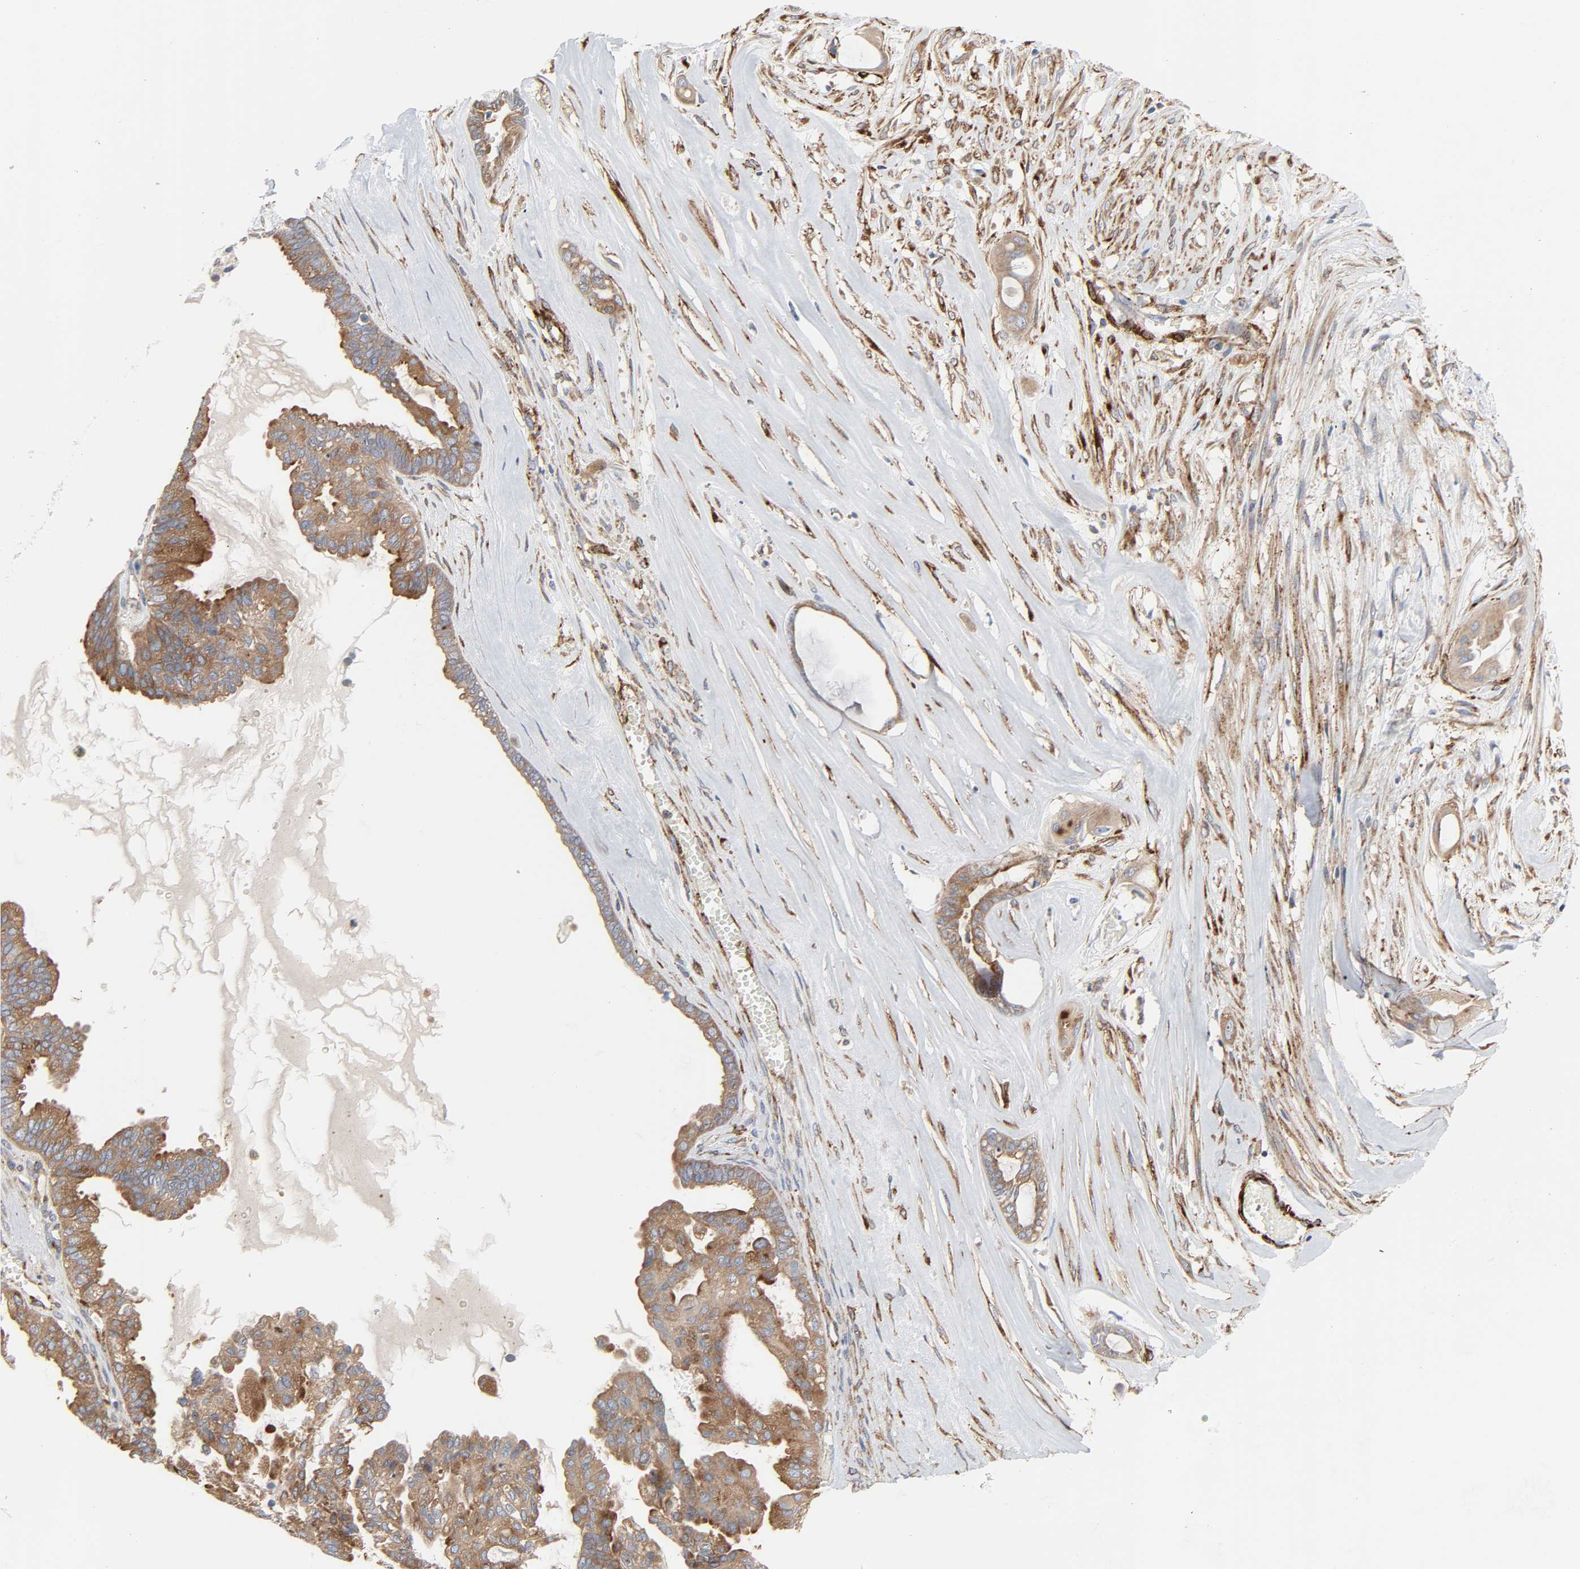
{"staining": {"intensity": "moderate", "quantity": ">75%", "location": "cytoplasmic/membranous"}, "tissue": "ovarian cancer", "cell_type": "Tumor cells", "image_type": "cancer", "snomed": [{"axis": "morphology", "description": "Carcinoma, NOS"}, {"axis": "morphology", "description": "Carcinoma, endometroid"}, {"axis": "topography", "description": "Ovary"}], "caption": "Brown immunohistochemical staining in ovarian cancer exhibits moderate cytoplasmic/membranous positivity in about >75% of tumor cells.", "gene": "ARHGAP1", "patient": {"sex": "female", "age": 50}}